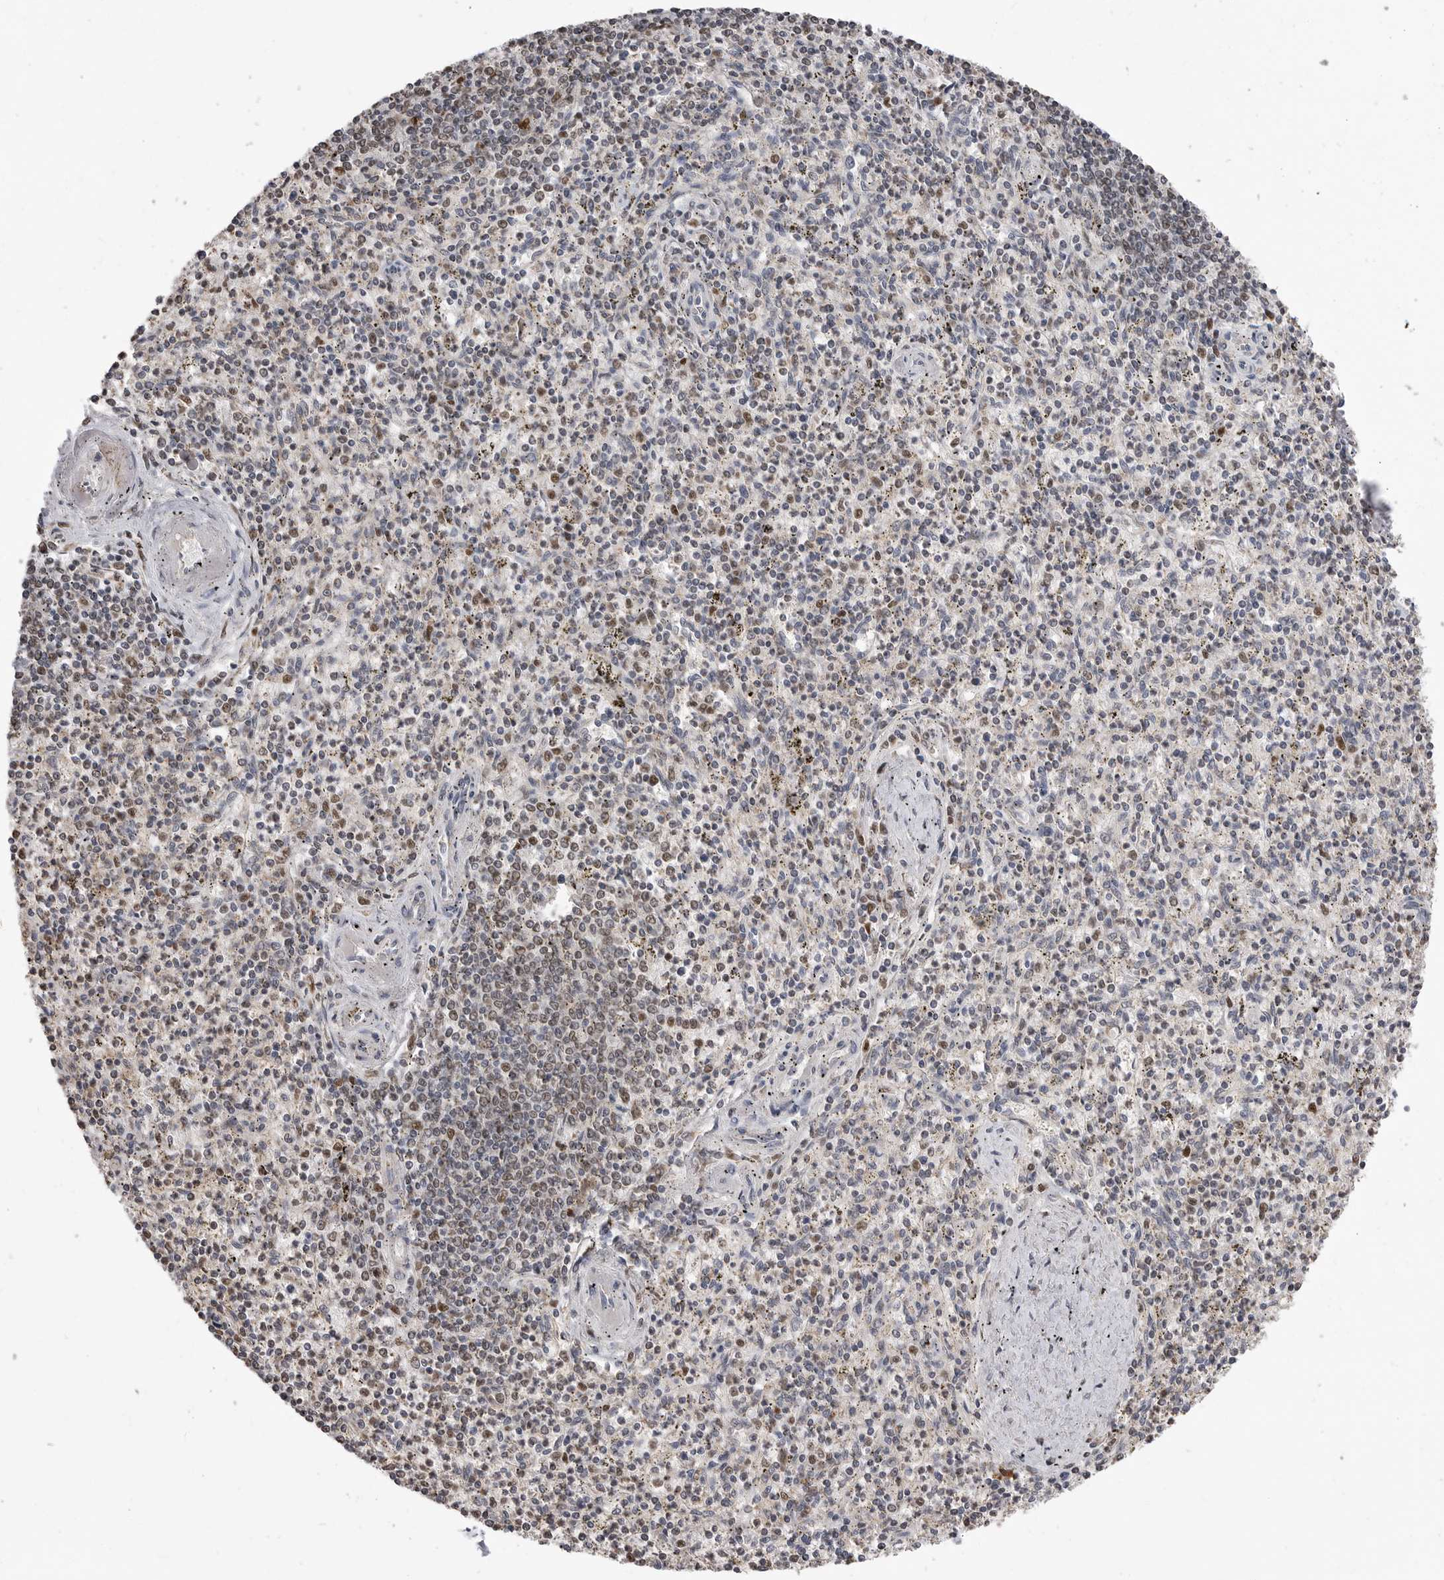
{"staining": {"intensity": "weak", "quantity": "<25%", "location": "nuclear"}, "tissue": "spleen", "cell_type": "Cells in red pulp", "image_type": "normal", "snomed": [{"axis": "morphology", "description": "Normal tissue, NOS"}, {"axis": "topography", "description": "Spleen"}], "caption": "Cells in red pulp show no significant protein staining in unremarkable spleen.", "gene": "SMARCC1", "patient": {"sex": "male", "age": 72}}